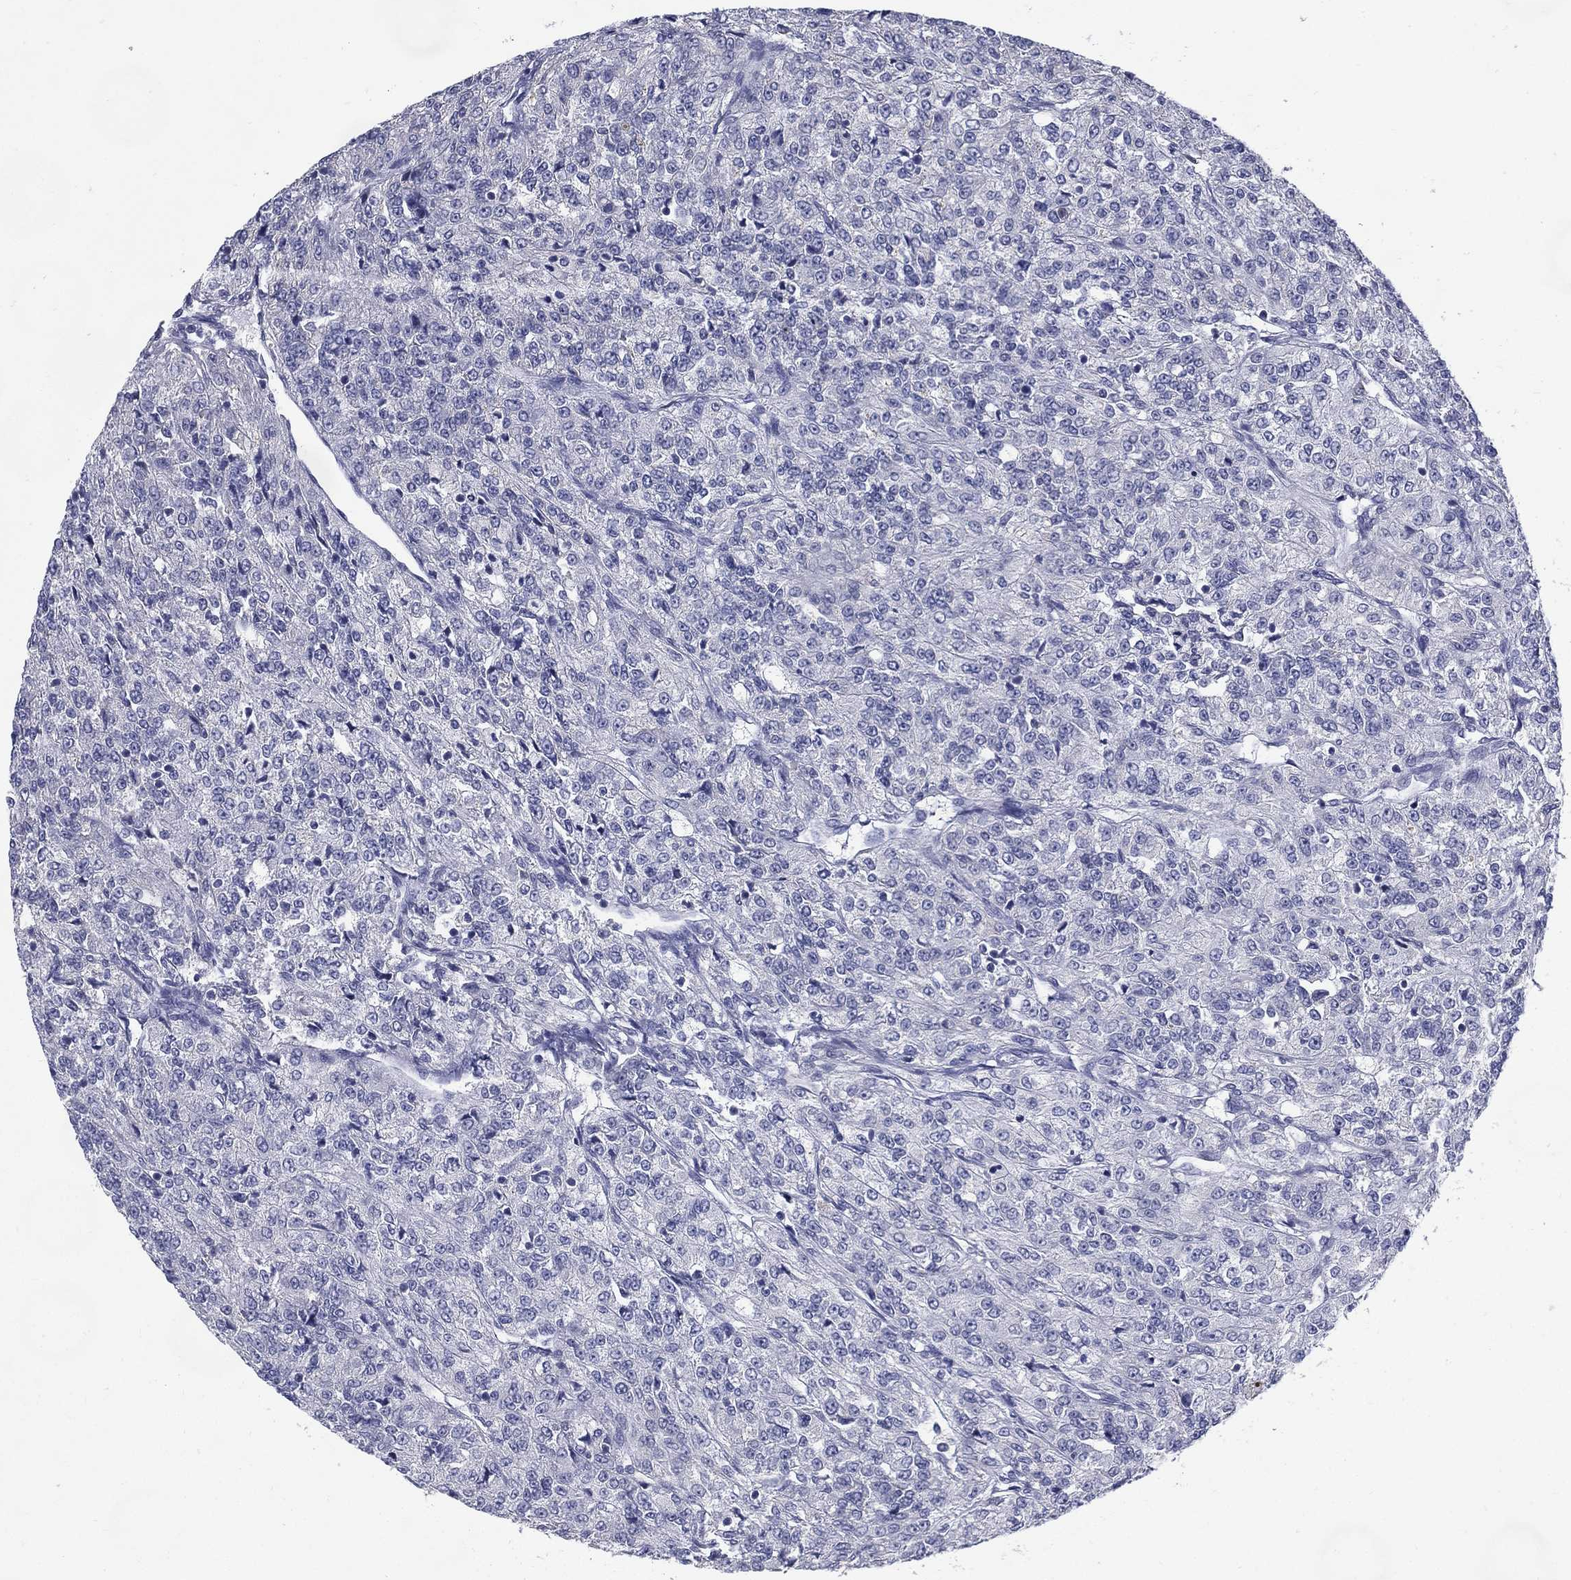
{"staining": {"intensity": "negative", "quantity": "none", "location": "none"}, "tissue": "renal cancer", "cell_type": "Tumor cells", "image_type": "cancer", "snomed": [{"axis": "morphology", "description": "Adenocarcinoma, NOS"}, {"axis": "topography", "description": "Kidney"}], "caption": "Immunohistochemistry (IHC) of adenocarcinoma (renal) exhibits no staining in tumor cells. The staining was performed using DAB to visualize the protein expression in brown, while the nuclei were stained in blue with hematoxylin (Magnification: 20x).", "gene": "C19orf18", "patient": {"sex": "female", "age": 63}}